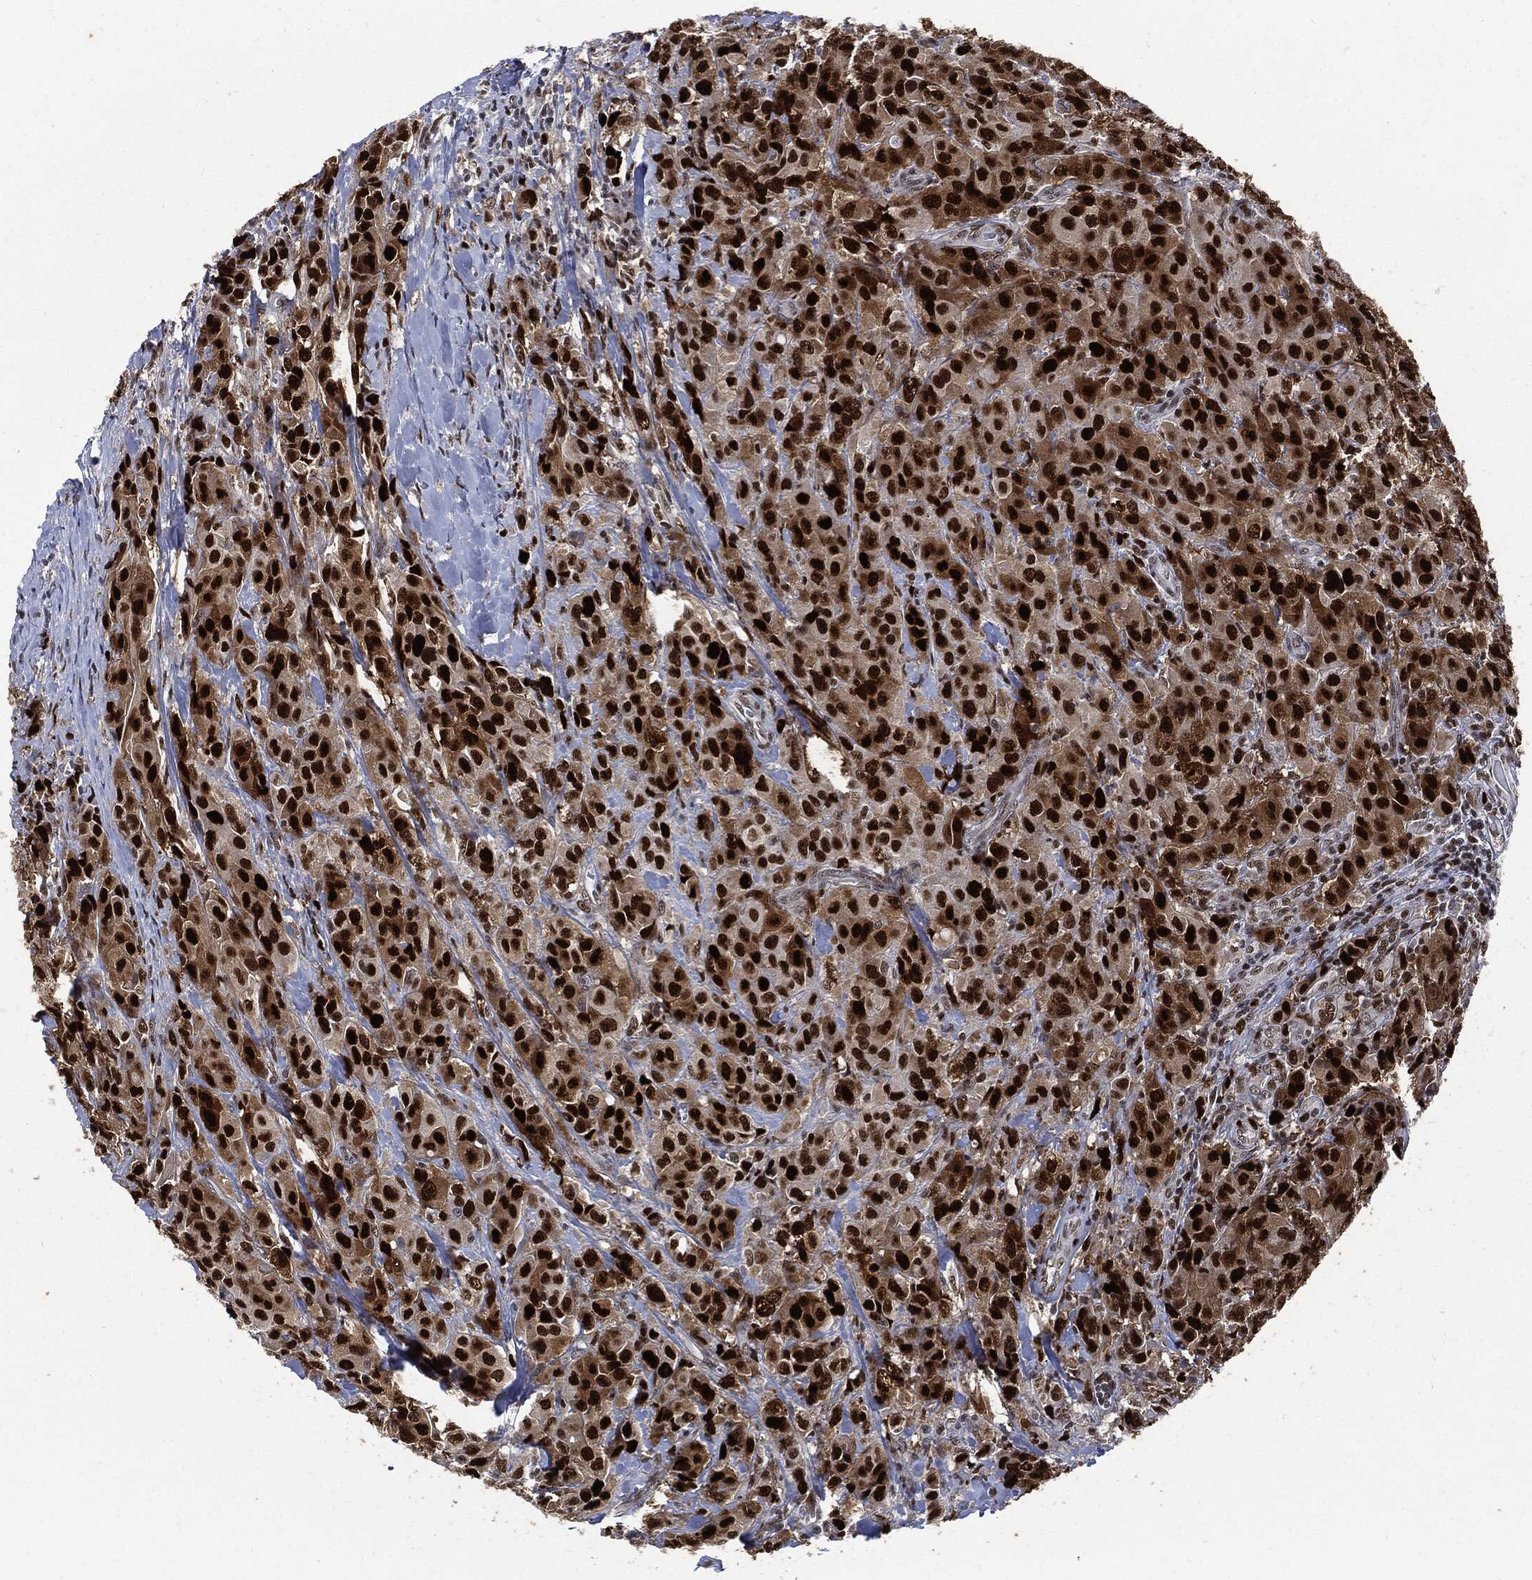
{"staining": {"intensity": "strong", "quantity": ">75%", "location": "nuclear"}, "tissue": "breast cancer", "cell_type": "Tumor cells", "image_type": "cancer", "snomed": [{"axis": "morphology", "description": "Duct carcinoma"}, {"axis": "topography", "description": "Breast"}], "caption": "Strong nuclear protein expression is appreciated in approximately >75% of tumor cells in breast invasive ductal carcinoma.", "gene": "PCNA", "patient": {"sex": "female", "age": 43}}